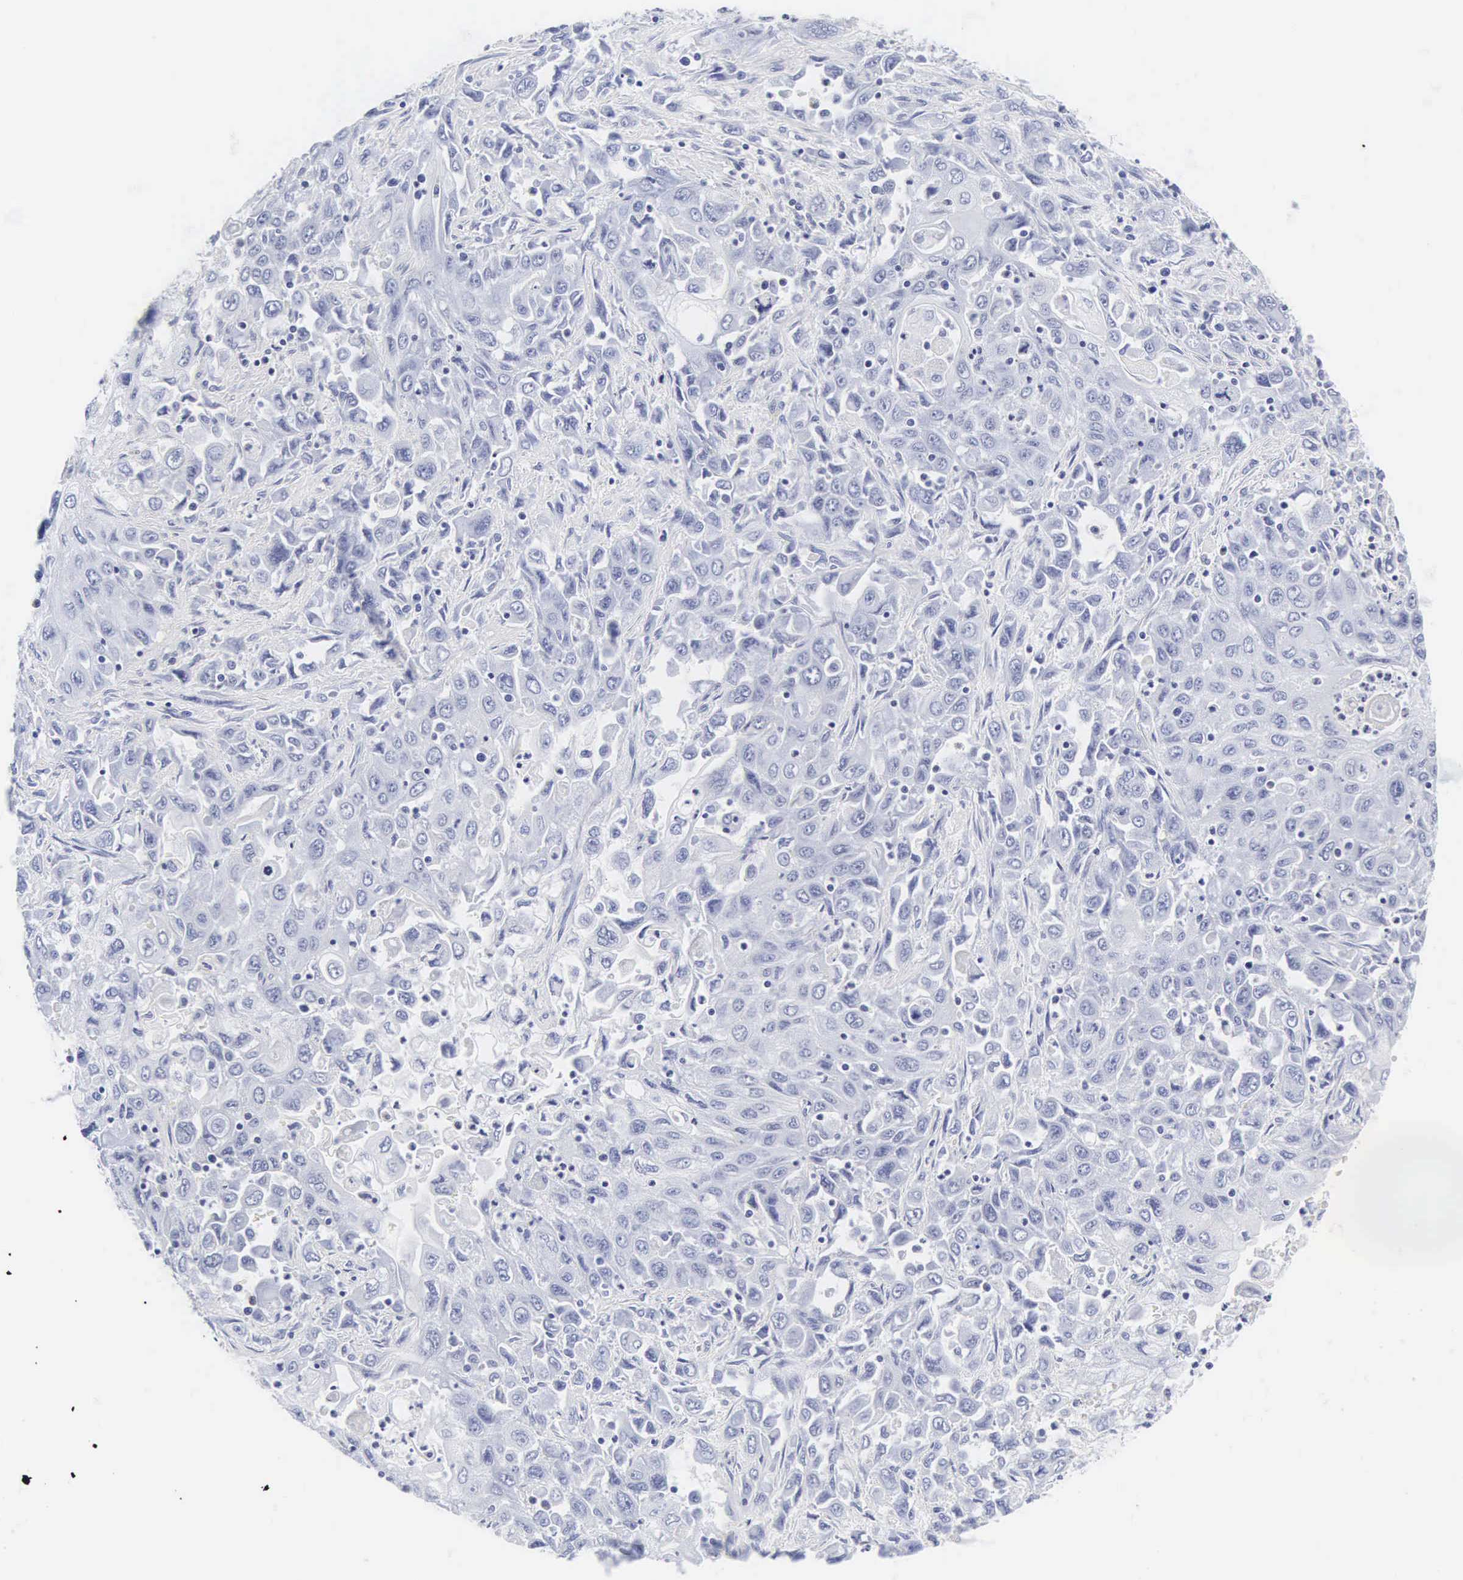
{"staining": {"intensity": "negative", "quantity": "none", "location": "none"}, "tissue": "pancreatic cancer", "cell_type": "Tumor cells", "image_type": "cancer", "snomed": [{"axis": "morphology", "description": "Adenocarcinoma, NOS"}, {"axis": "topography", "description": "Pancreas"}], "caption": "Photomicrograph shows no protein positivity in tumor cells of pancreatic cancer tissue.", "gene": "INS", "patient": {"sex": "male", "age": 70}}